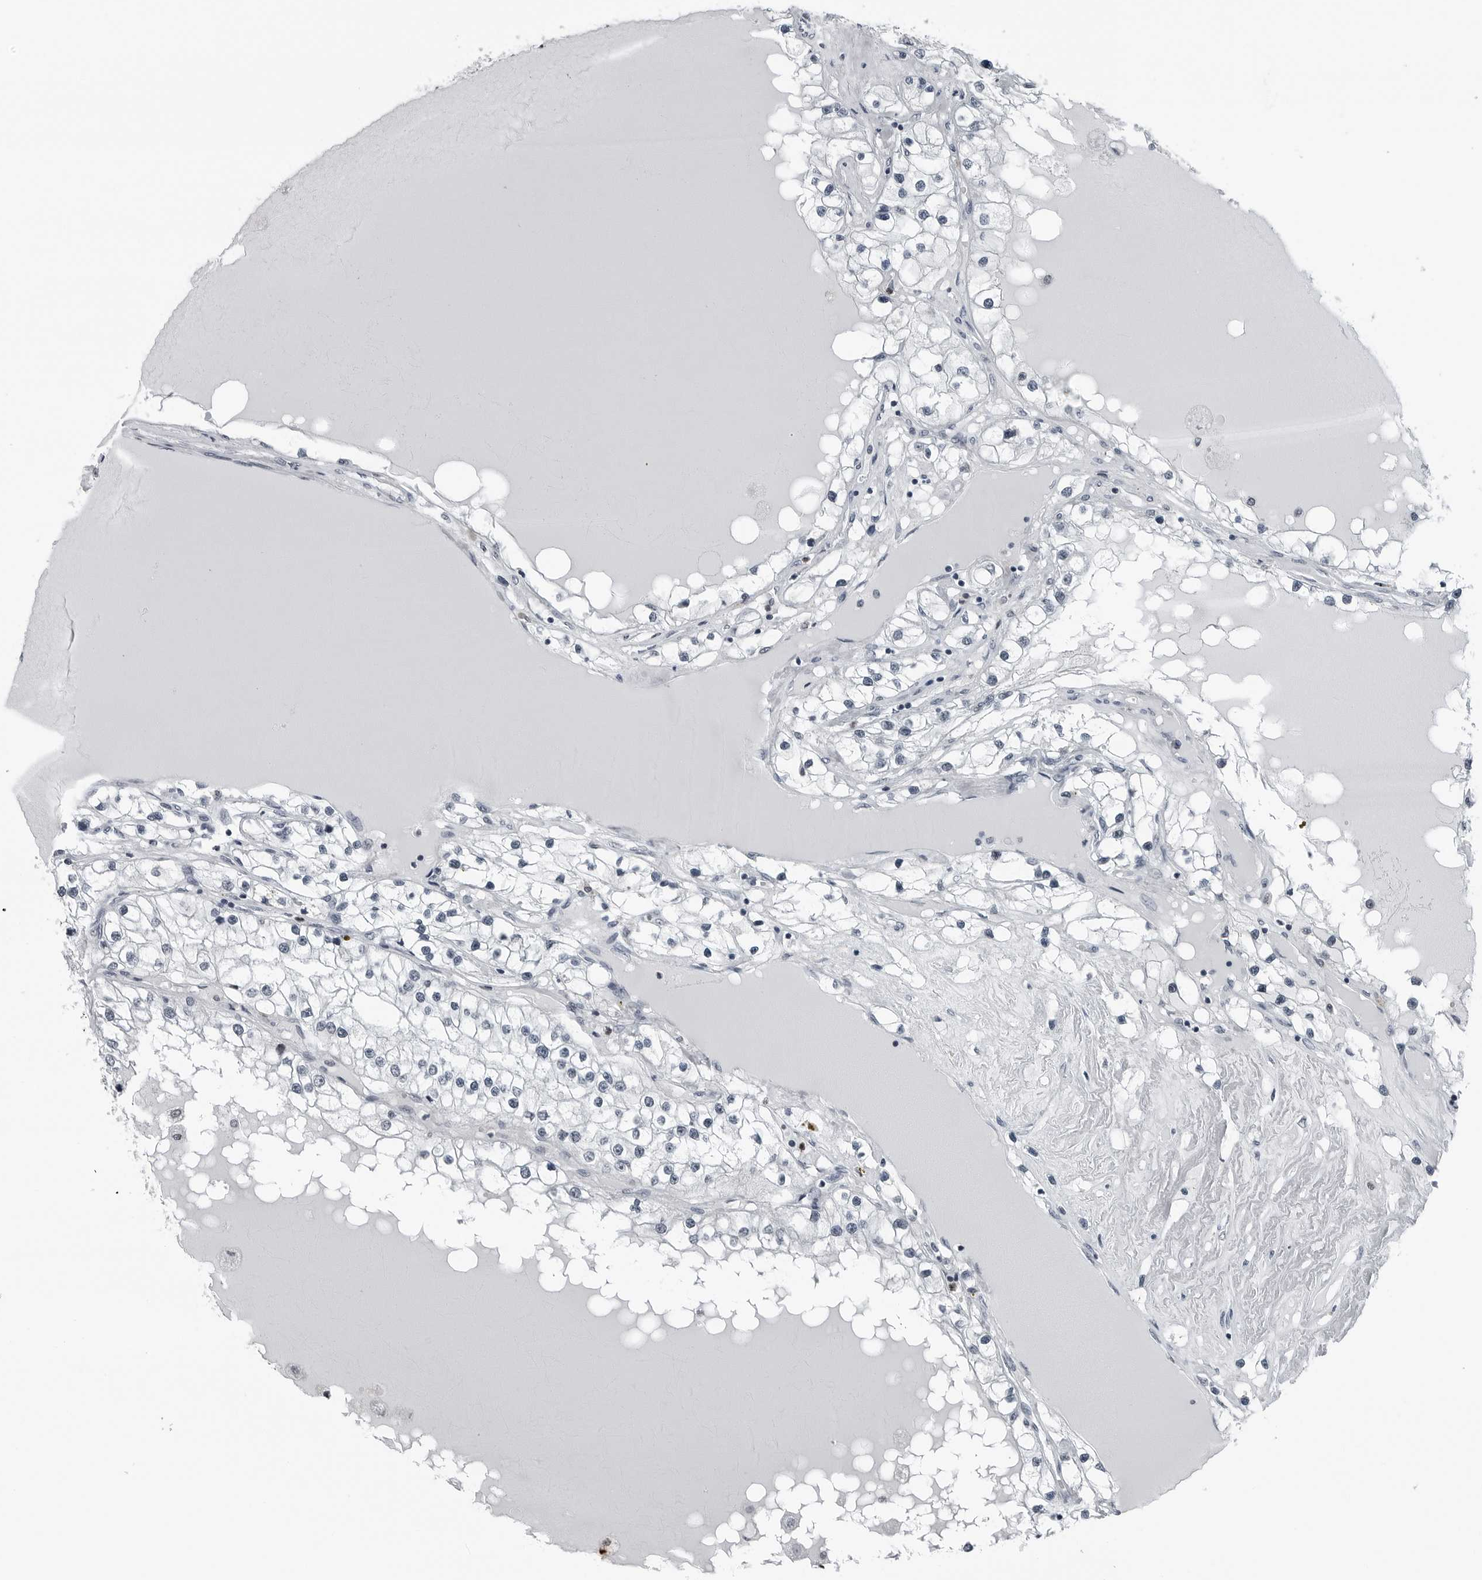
{"staining": {"intensity": "negative", "quantity": "none", "location": "none"}, "tissue": "renal cancer", "cell_type": "Tumor cells", "image_type": "cancer", "snomed": [{"axis": "morphology", "description": "Adenocarcinoma, NOS"}, {"axis": "topography", "description": "Kidney"}], "caption": "The IHC histopathology image has no significant positivity in tumor cells of renal adenocarcinoma tissue.", "gene": "AKR1A1", "patient": {"sex": "male", "age": 68}}